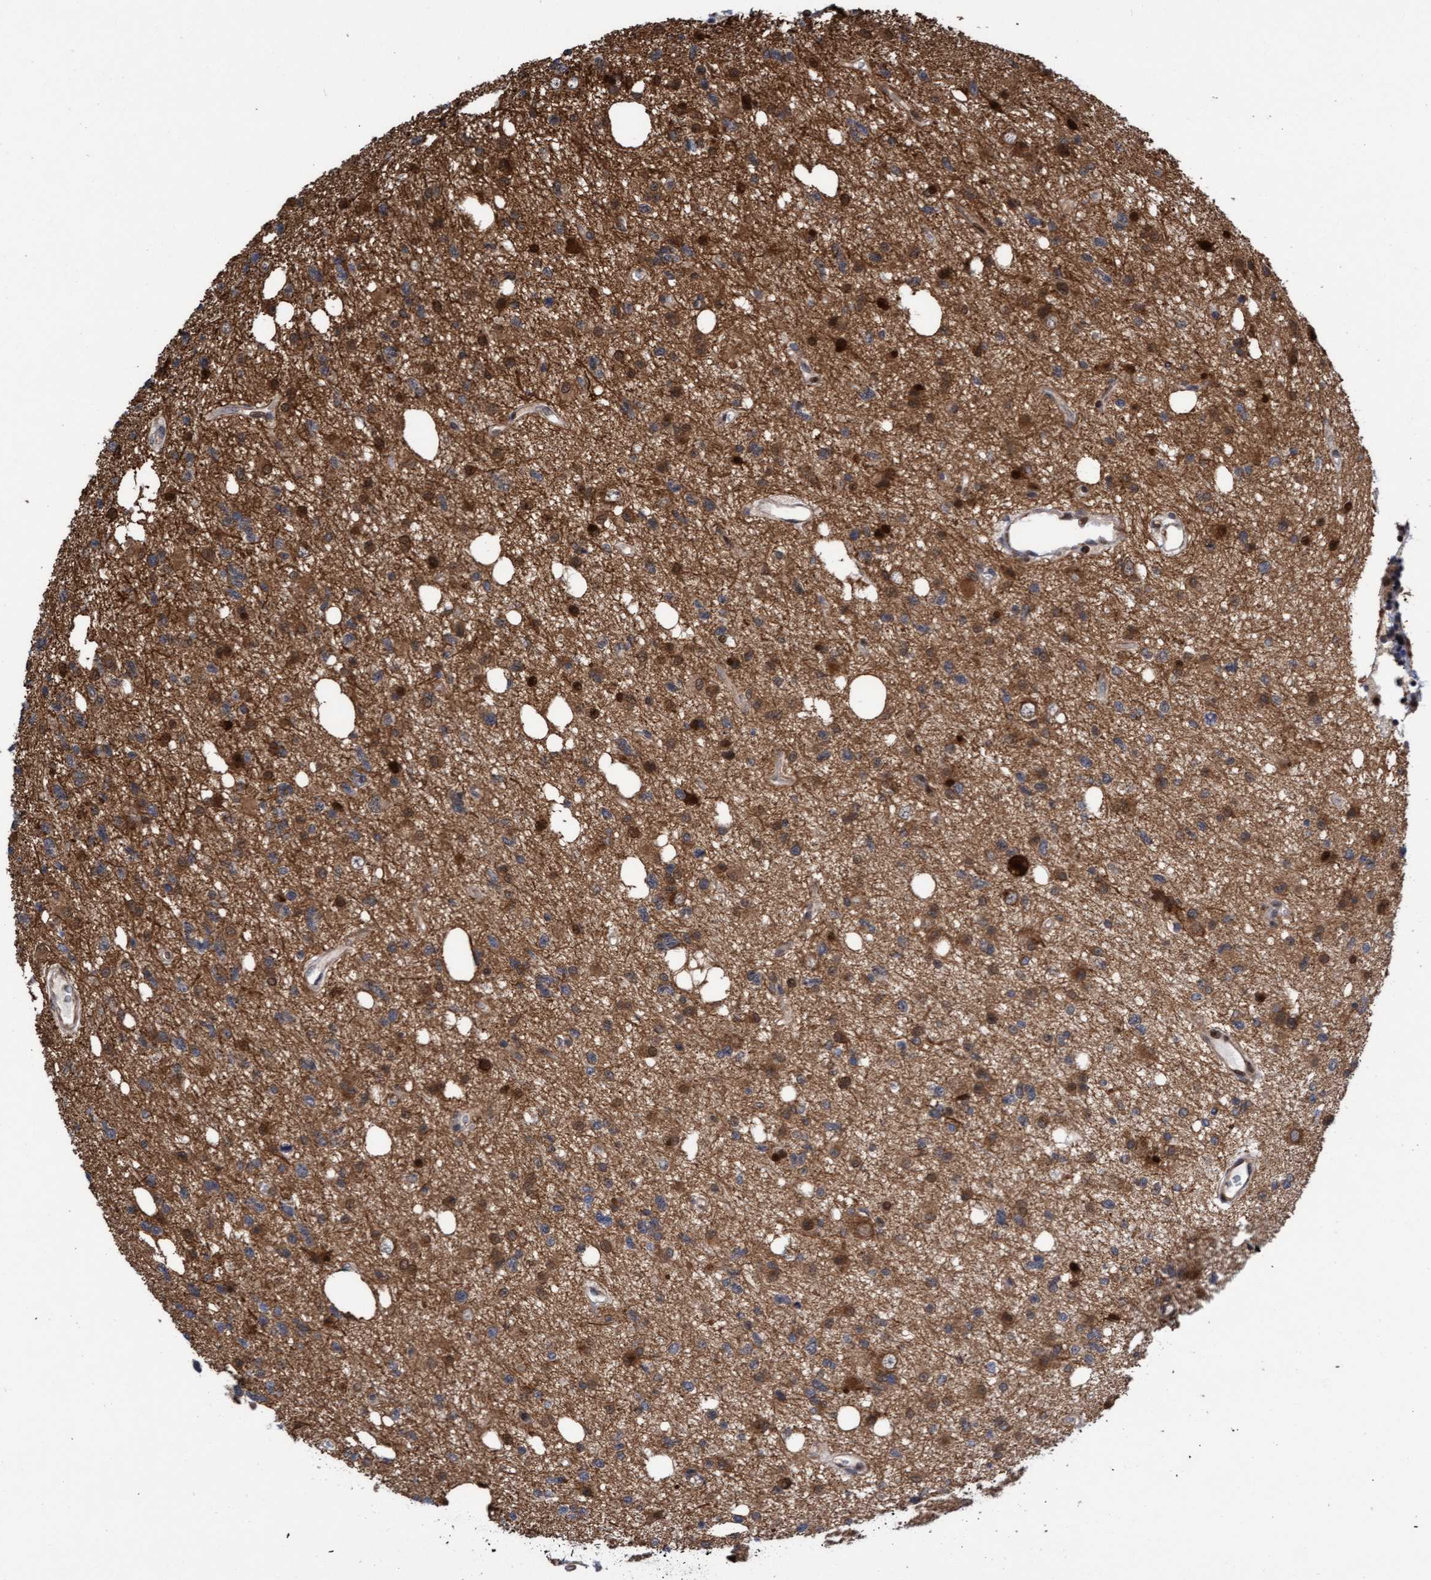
{"staining": {"intensity": "moderate", "quantity": ">75%", "location": "cytoplasmic/membranous,nuclear"}, "tissue": "glioma", "cell_type": "Tumor cells", "image_type": "cancer", "snomed": [{"axis": "morphology", "description": "Glioma, malignant, High grade"}, {"axis": "topography", "description": "Brain"}], "caption": "Glioma was stained to show a protein in brown. There is medium levels of moderate cytoplasmic/membranous and nuclear expression in approximately >75% of tumor cells.", "gene": "ITFG1", "patient": {"sex": "female", "age": 62}}